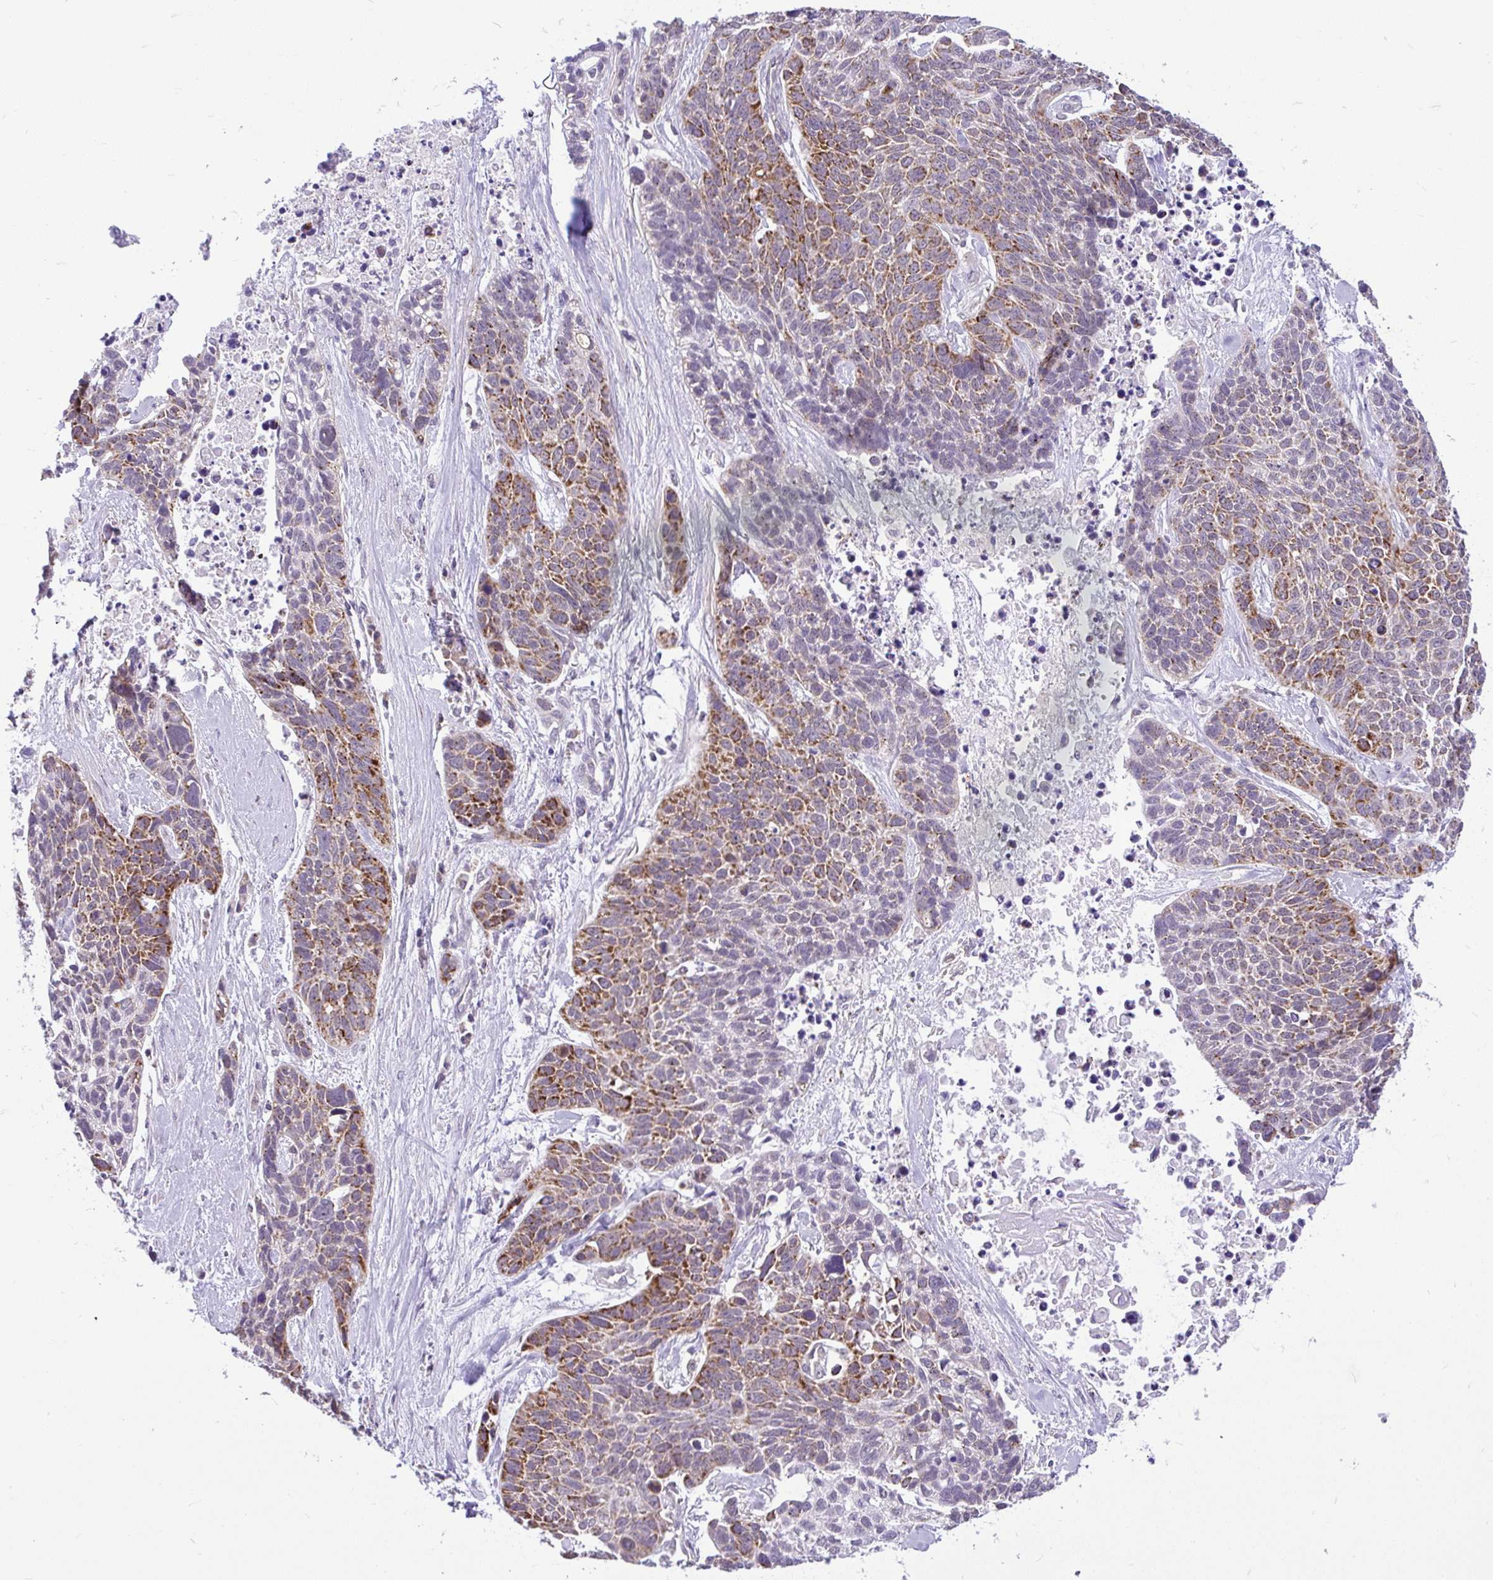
{"staining": {"intensity": "moderate", "quantity": "25%-75%", "location": "cytoplasmic/membranous"}, "tissue": "lung cancer", "cell_type": "Tumor cells", "image_type": "cancer", "snomed": [{"axis": "morphology", "description": "Squamous cell carcinoma, NOS"}, {"axis": "topography", "description": "Lung"}], "caption": "Lung cancer was stained to show a protein in brown. There is medium levels of moderate cytoplasmic/membranous positivity in approximately 25%-75% of tumor cells.", "gene": "PYCR2", "patient": {"sex": "male", "age": 62}}